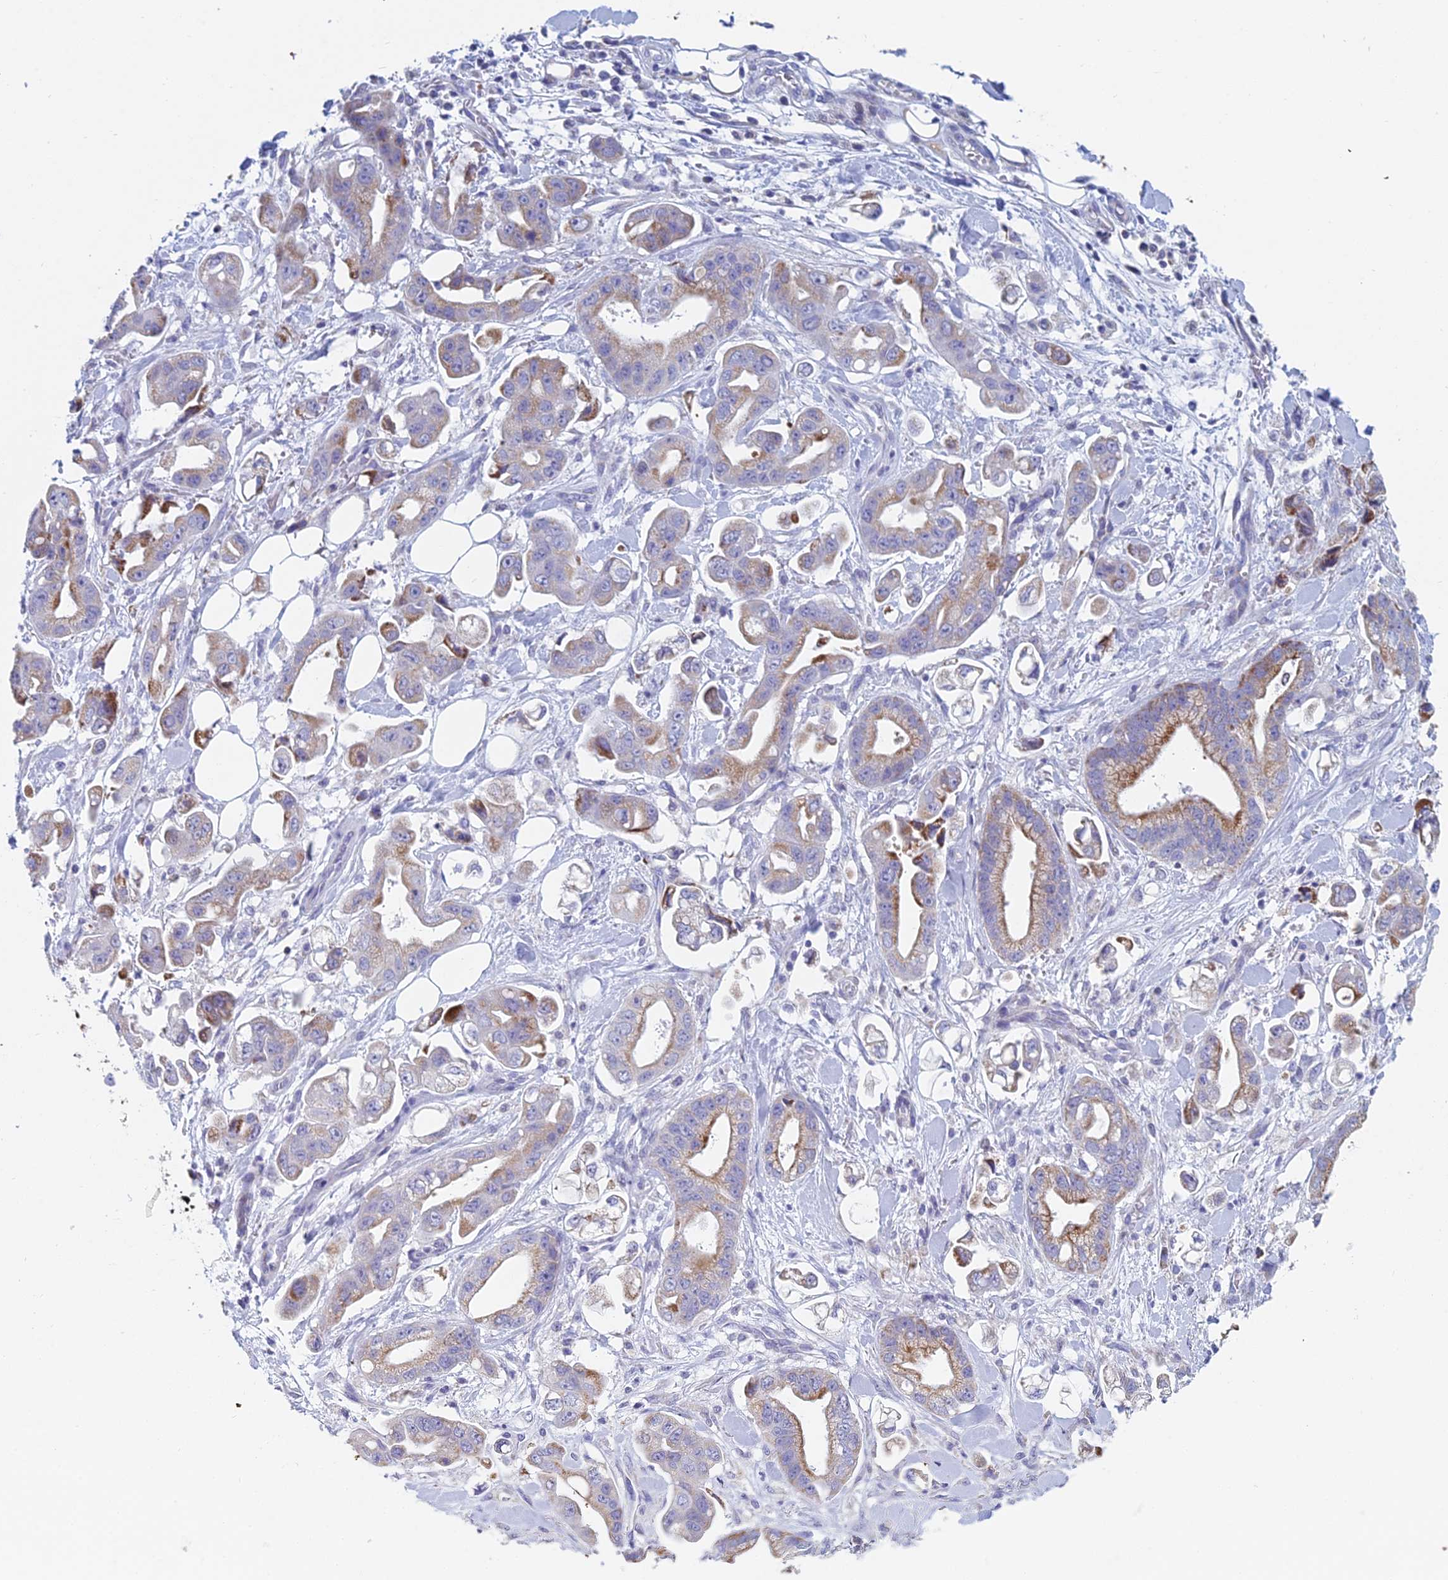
{"staining": {"intensity": "moderate", "quantity": "25%-75%", "location": "cytoplasmic/membranous"}, "tissue": "stomach cancer", "cell_type": "Tumor cells", "image_type": "cancer", "snomed": [{"axis": "morphology", "description": "Adenocarcinoma, NOS"}, {"axis": "topography", "description": "Stomach"}], "caption": "High-magnification brightfield microscopy of stomach cancer stained with DAB (brown) and counterstained with hematoxylin (blue). tumor cells exhibit moderate cytoplasmic/membranous expression is seen in approximately25%-75% of cells.", "gene": "ACSM1", "patient": {"sex": "male", "age": 62}}